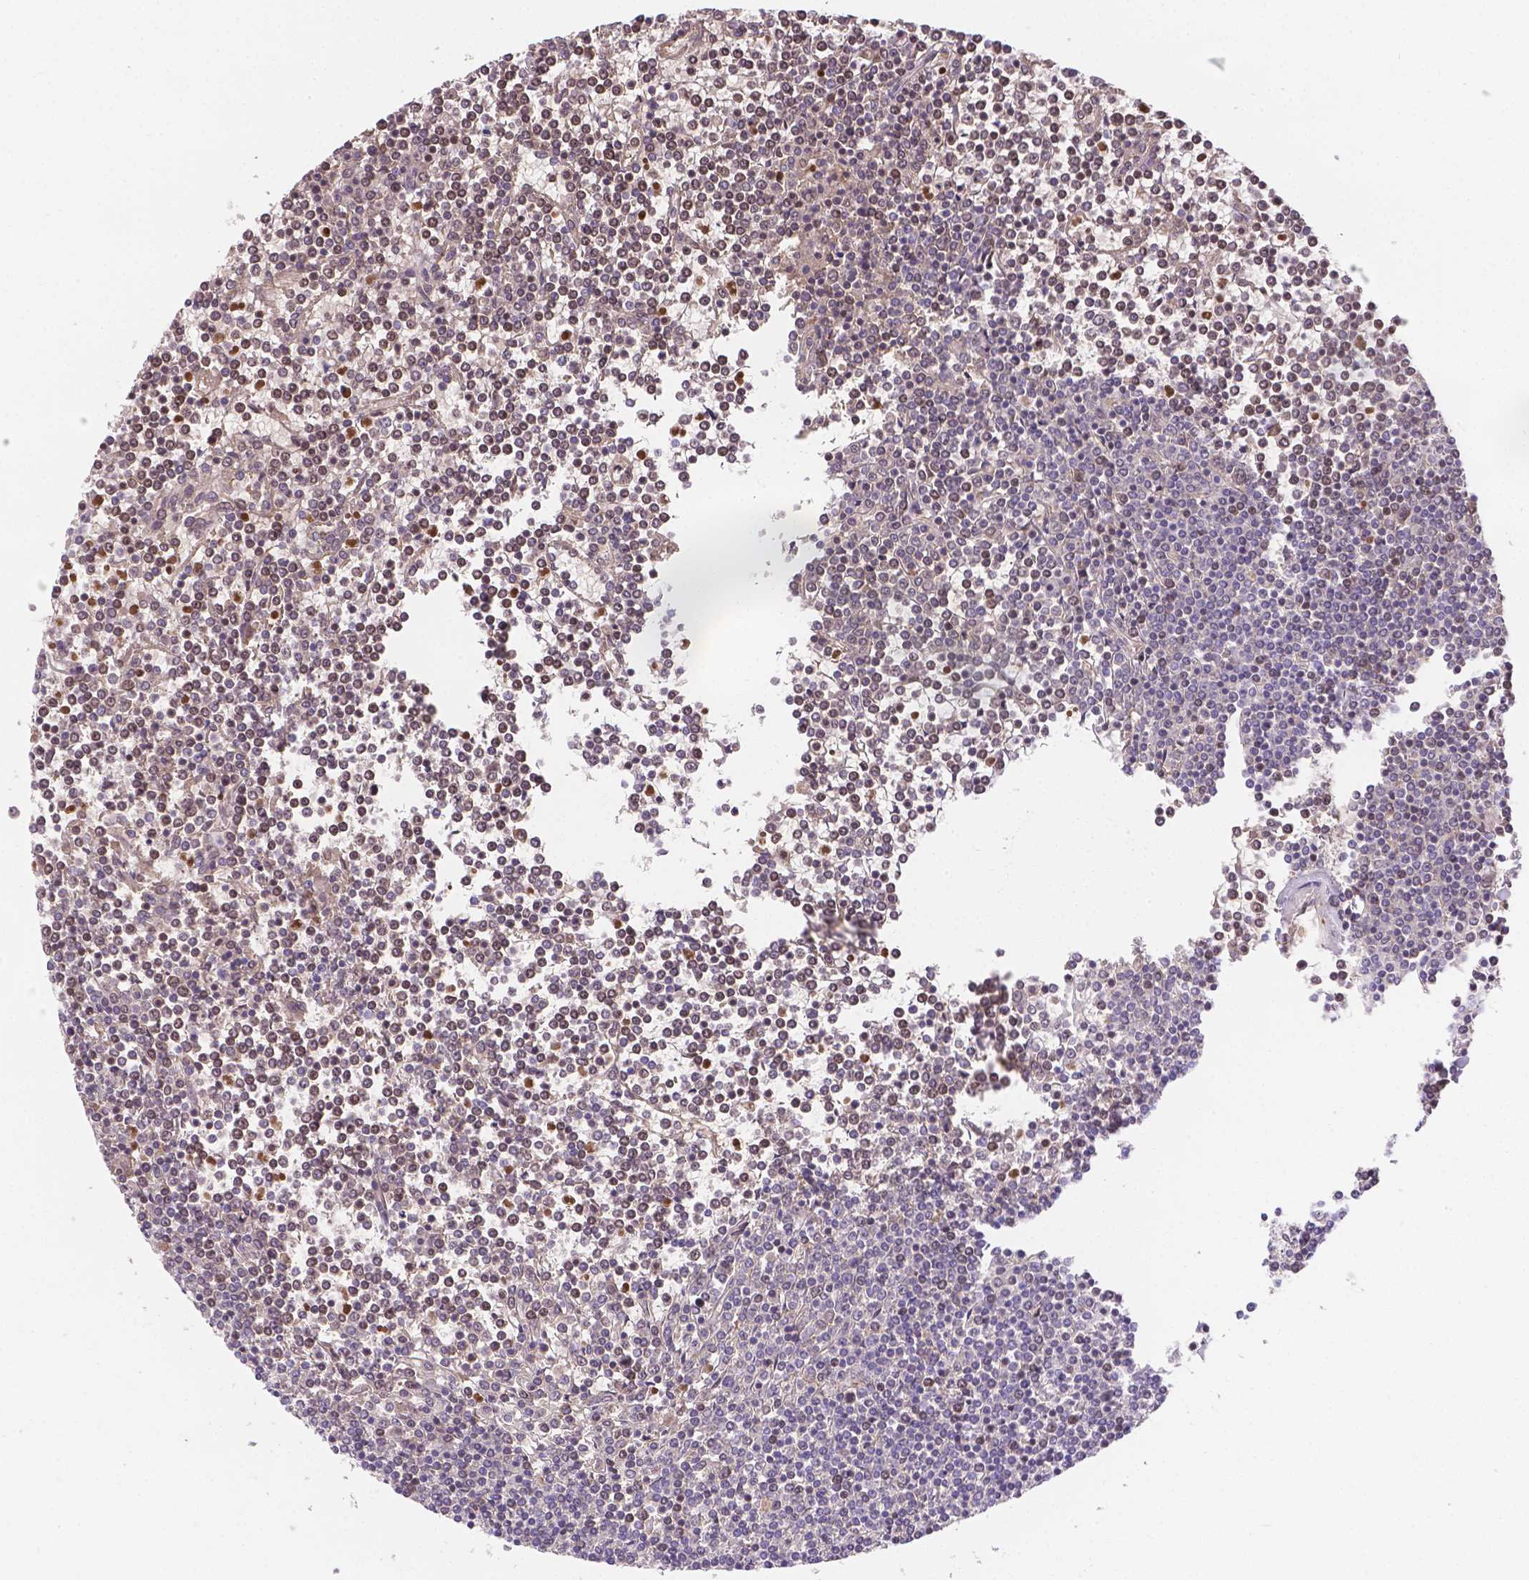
{"staining": {"intensity": "negative", "quantity": "none", "location": "none"}, "tissue": "lymphoma", "cell_type": "Tumor cells", "image_type": "cancer", "snomed": [{"axis": "morphology", "description": "Malignant lymphoma, non-Hodgkin's type, Low grade"}, {"axis": "topography", "description": "Spleen"}], "caption": "DAB immunohistochemical staining of lymphoma displays no significant staining in tumor cells.", "gene": "SLC40A1", "patient": {"sex": "female", "age": 19}}